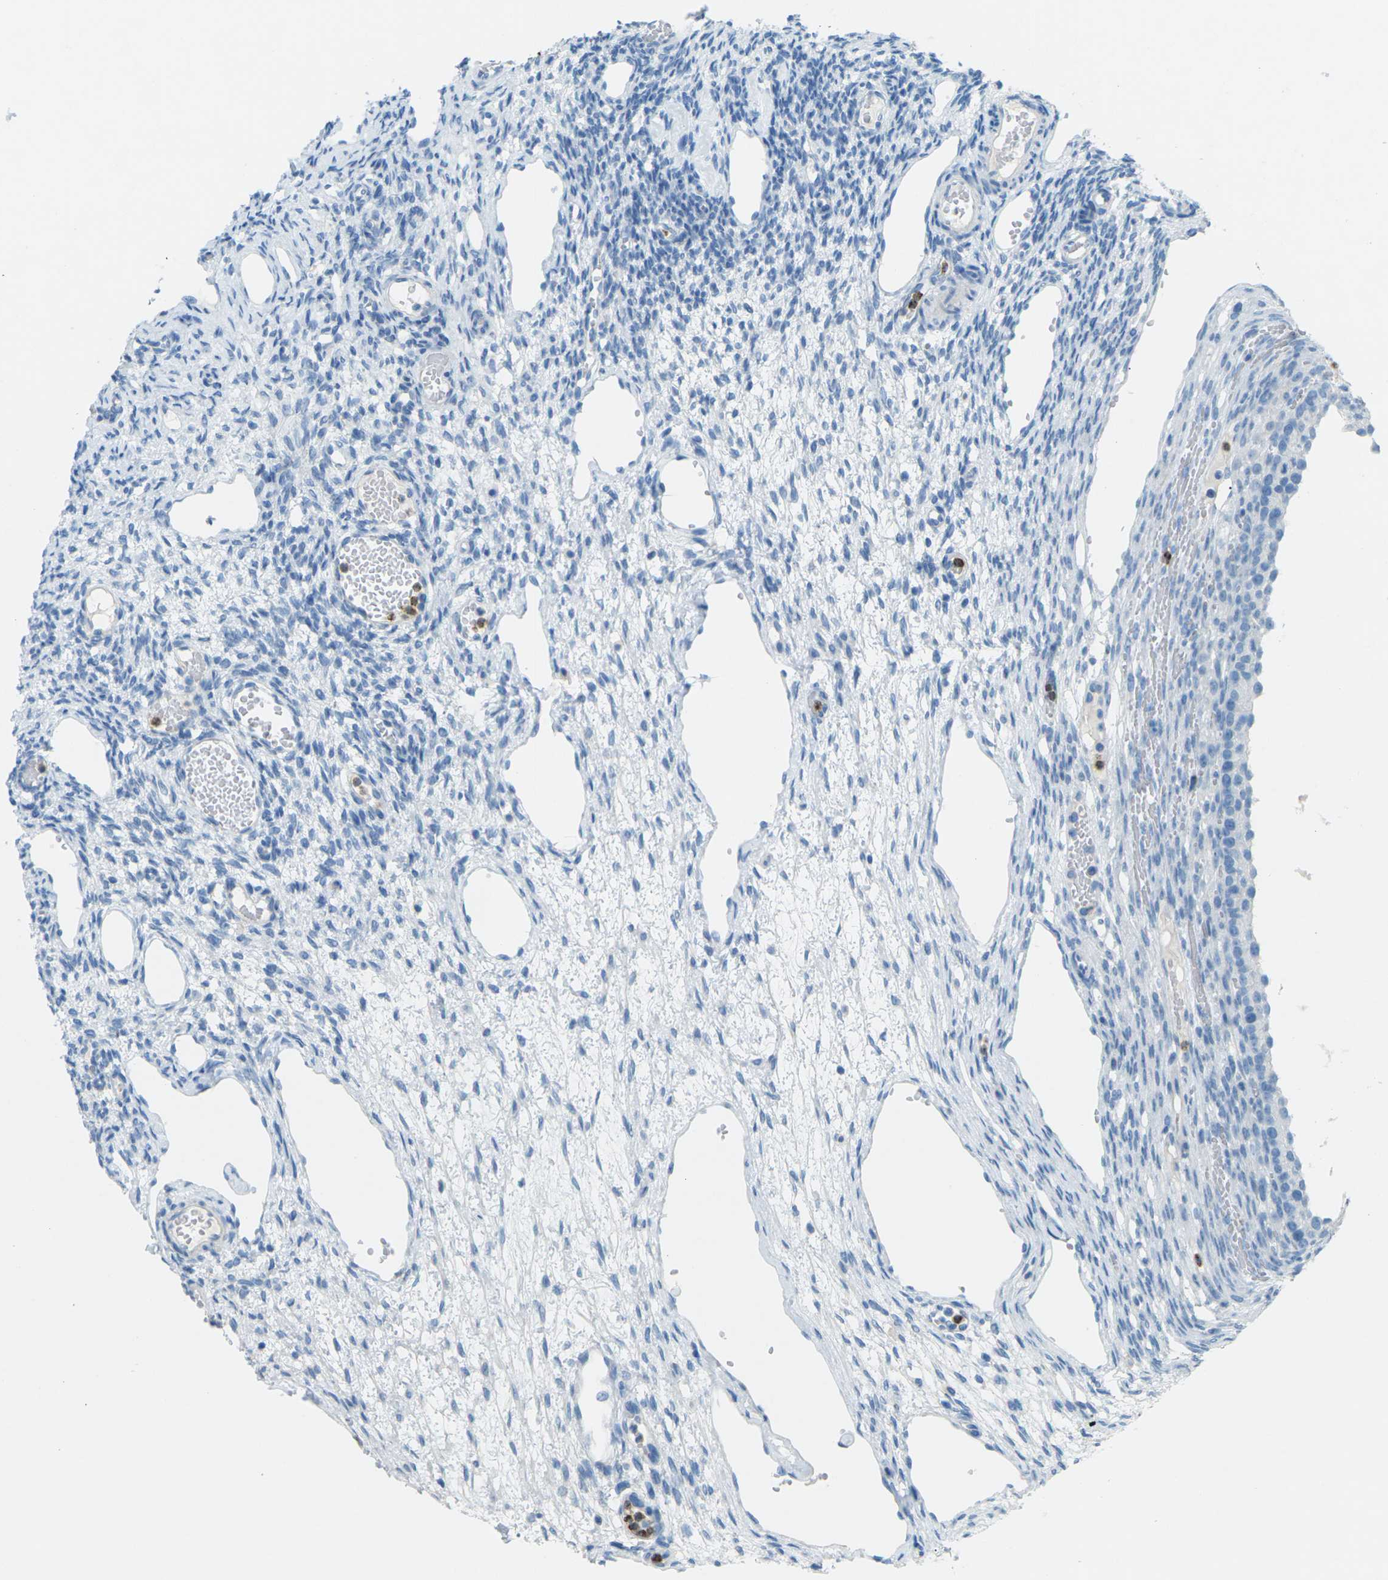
{"staining": {"intensity": "negative", "quantity": "none", "location": "none"}, "tissue": "ovary", "cell_type": "Ovarian stroma cells", "image_type": "normal", "snomed": [{"axis": "morphology", "description": "Normal tissue, NOS"}, {"axis": "topography", "description": "Ovary"}], "caption": "There is no significant positivity in ovarian stroma cells of ovary. The staining was performed using DAB (3,3'-diaminobenzidine) to visualize the protein expression in brown, while the nuclei were stained in blue with hematoxylin (Magnification: 20x).", "gene": "CDH16", "patient": {"sex": "female", "age": 33}}